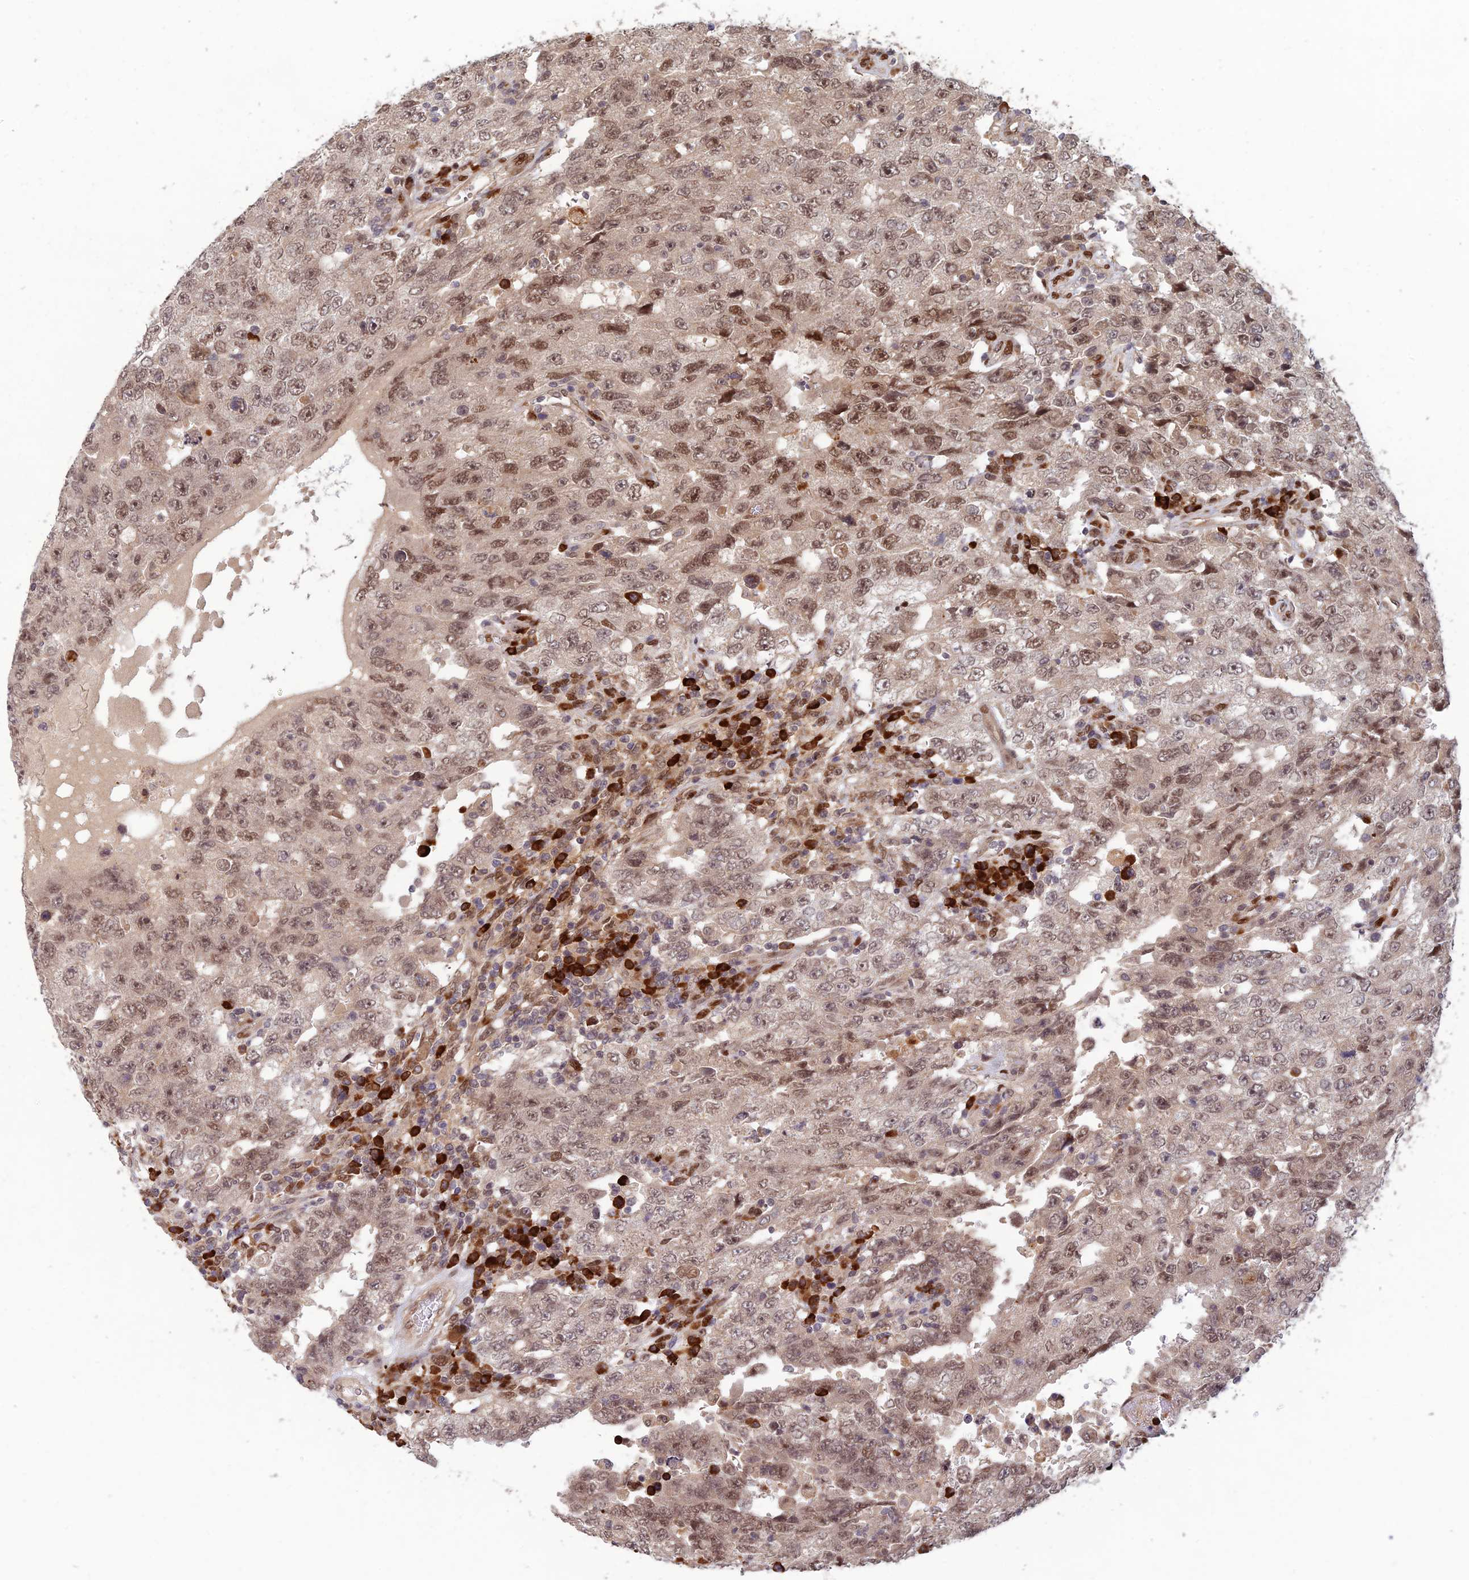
{"staining": {"intensity": "weak", "quantity": ">75%", "location": "nuclear"}, "tissue": "testis cancer", "cell_type": "Tumor cells", "image_type": "cancer", "snomed": [{"axis": "morphology", "description": "Carcinoma, Embryonal, NOS"}, {"axis": "topography", "description": "Testis"}], "caption": "This histopathology image shows immunohistochemistry (IHC) staining of embryonal carcinoma (testis), with low weak nuclear staining in approximately >75% of tumor cells.", "gene": "ZNF565", "patient": {"sex": "male", "age": 26}}